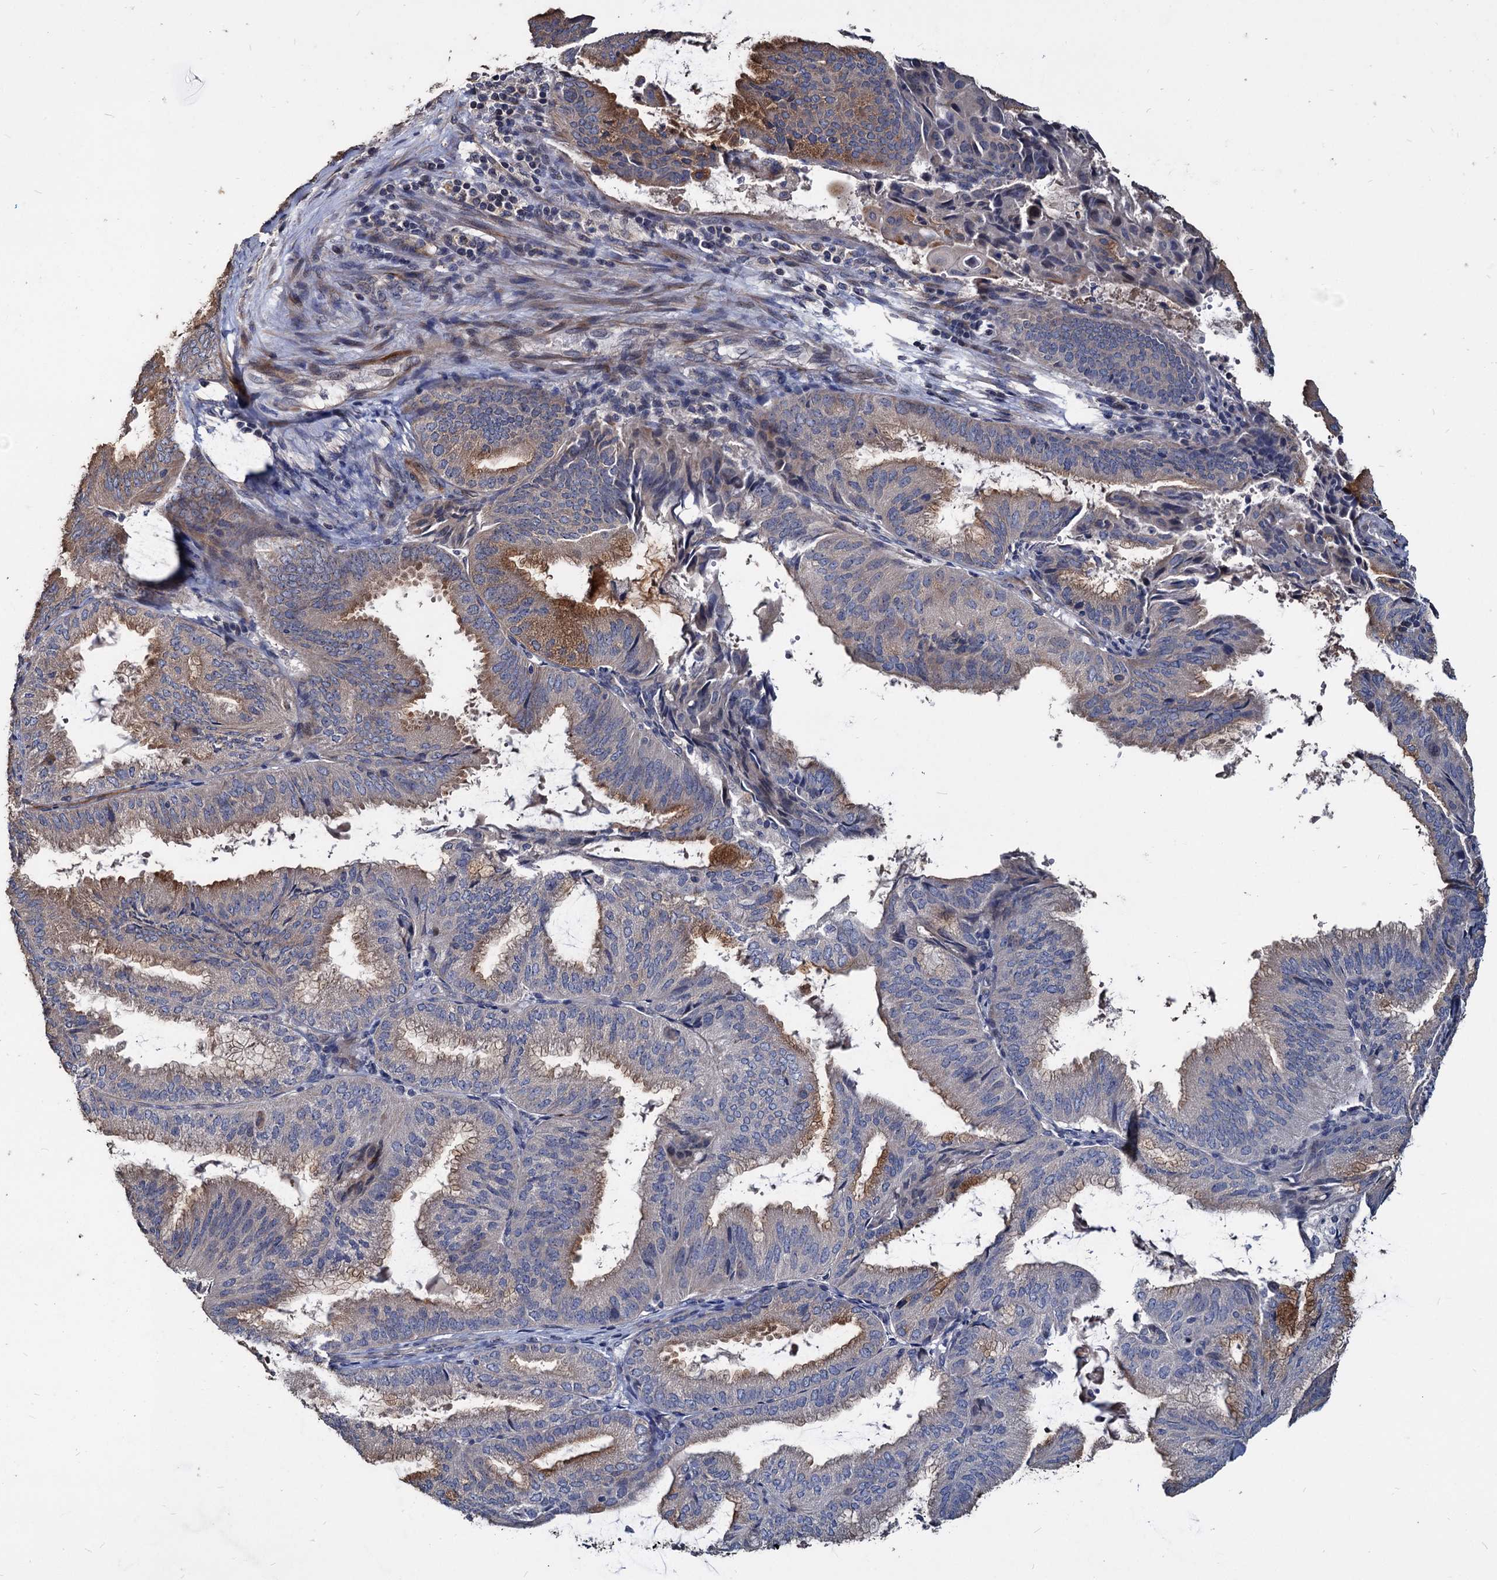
{"staining": {"intensity": "moderate", "quantity": "25%-75%", "location": "cytoplasmic/membranous"}, "tissue": "endometrial cancer", "cell_type": "Tumor cells", "image_type": "cancer", "snomed": [{"axis": "morphology", "description": "Adenocarcinoma, NOS"}, {"axis": "topography", "description": "Endometrium"}], "caption": "Endometrial cancer stained with DAB (3,3'-diaminobenzidine) immunohistochemistry exhibits medium levels of moderate cytoplasmic/membranous expression in about 25%-75% of tumor cells. The staining was performed using DAB (3,3'-diaminobenzidine) to visualize the protein expression in brown, while the nuclei were stained in blue with hematoxylin (Magnification: 20x).", "gene": "DEPDC4", "patient": {"sex": "female", "age": 49}}